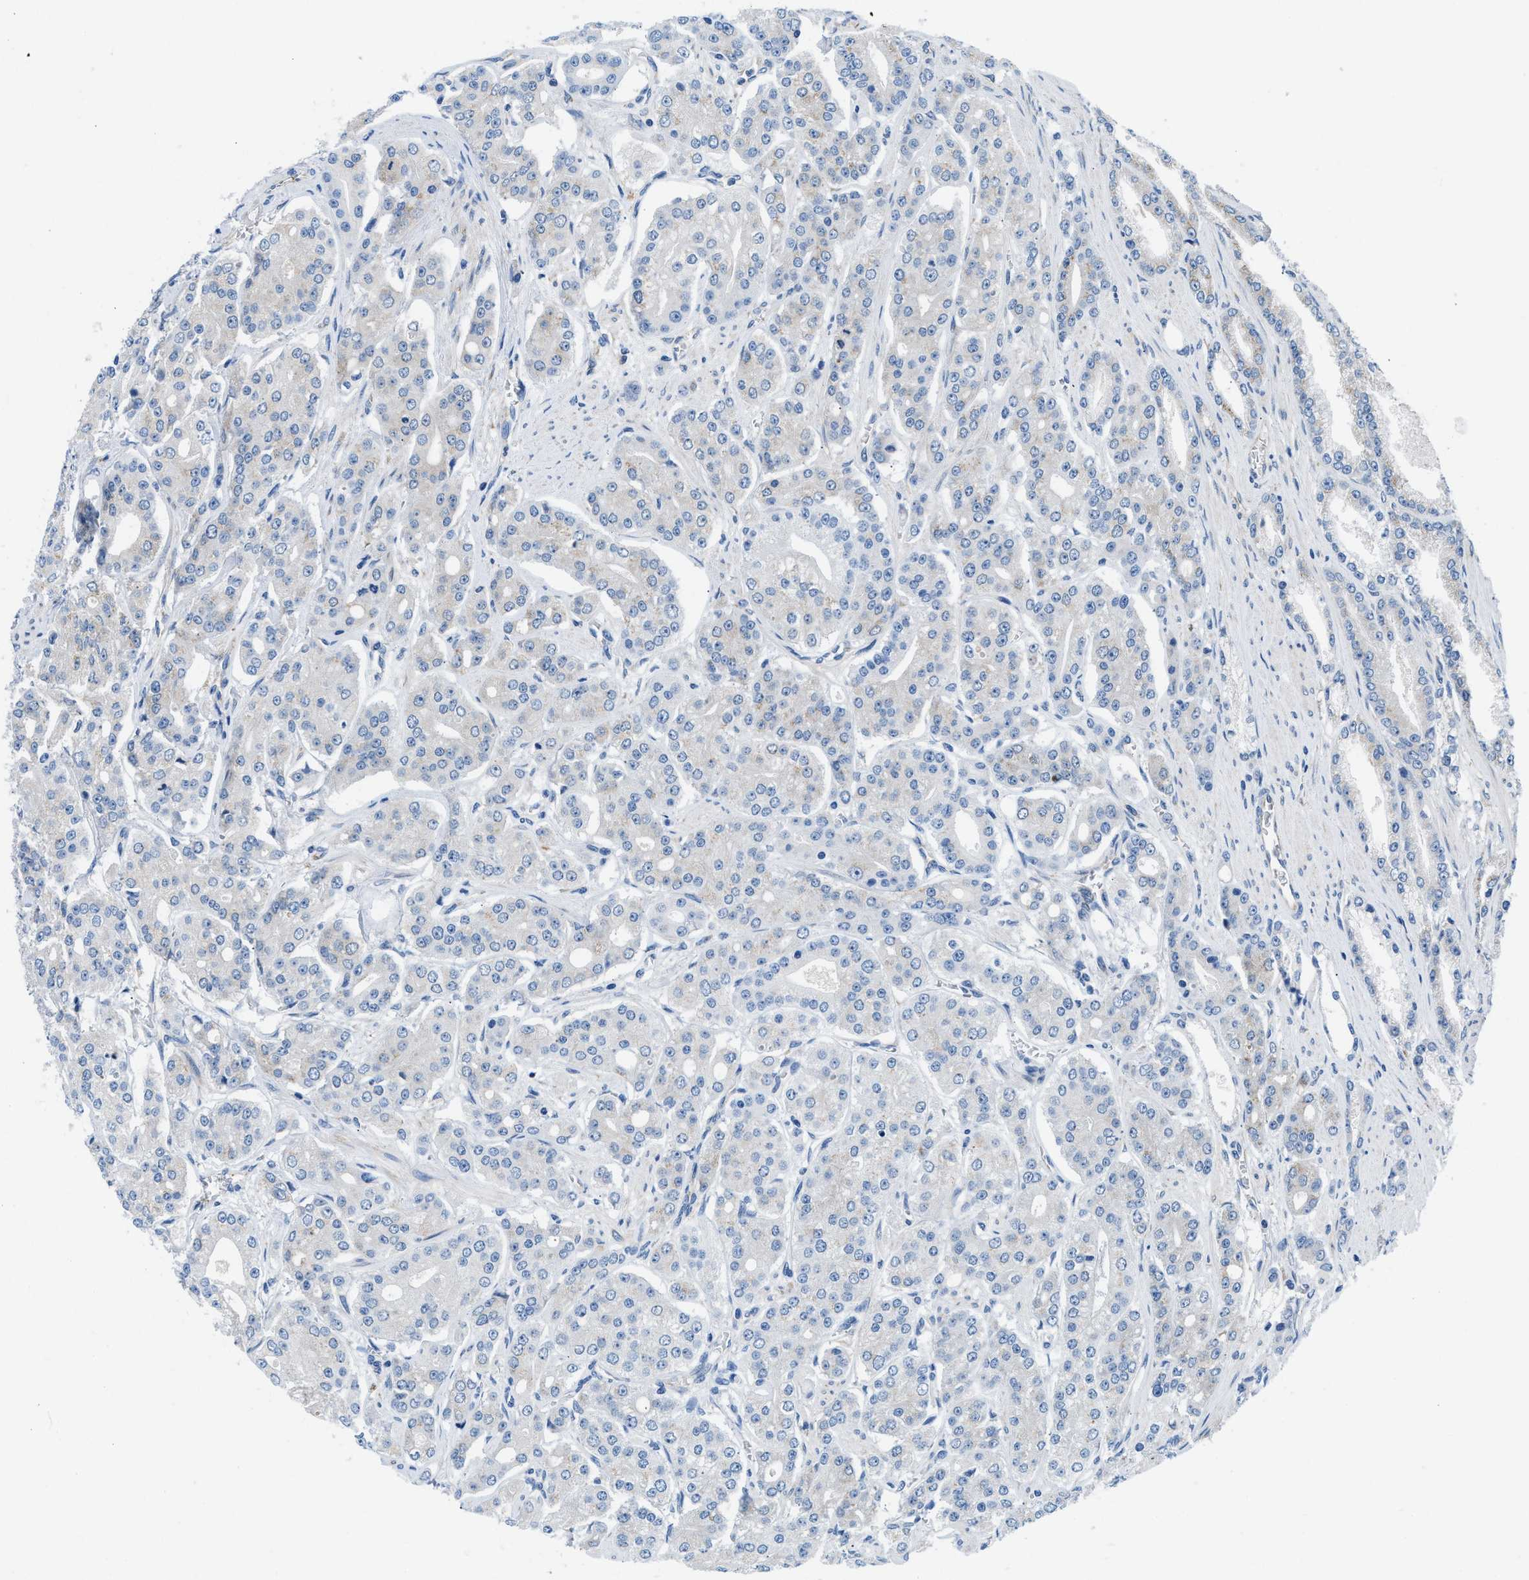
{"staining": {"intensity": "weak", "quantity": "<25%", "location": "cytoplasmic/membranous"}, "tissue": "prostate cancer", "cell_type": "Tumor cells", "image_type": "cancer", "snomed": [{"axis": "morphology", "description": "Adenocarcinoma, High grade"}, {"axis": "topography", "description": "Prostate"}], "caption": "A photomicrograph of human prostate cancer (high-grade adenocarcinoma) is negative for staining in tumor cells.", "gene": "BNC2", "patient": {"sex": "male", "age": 71}}